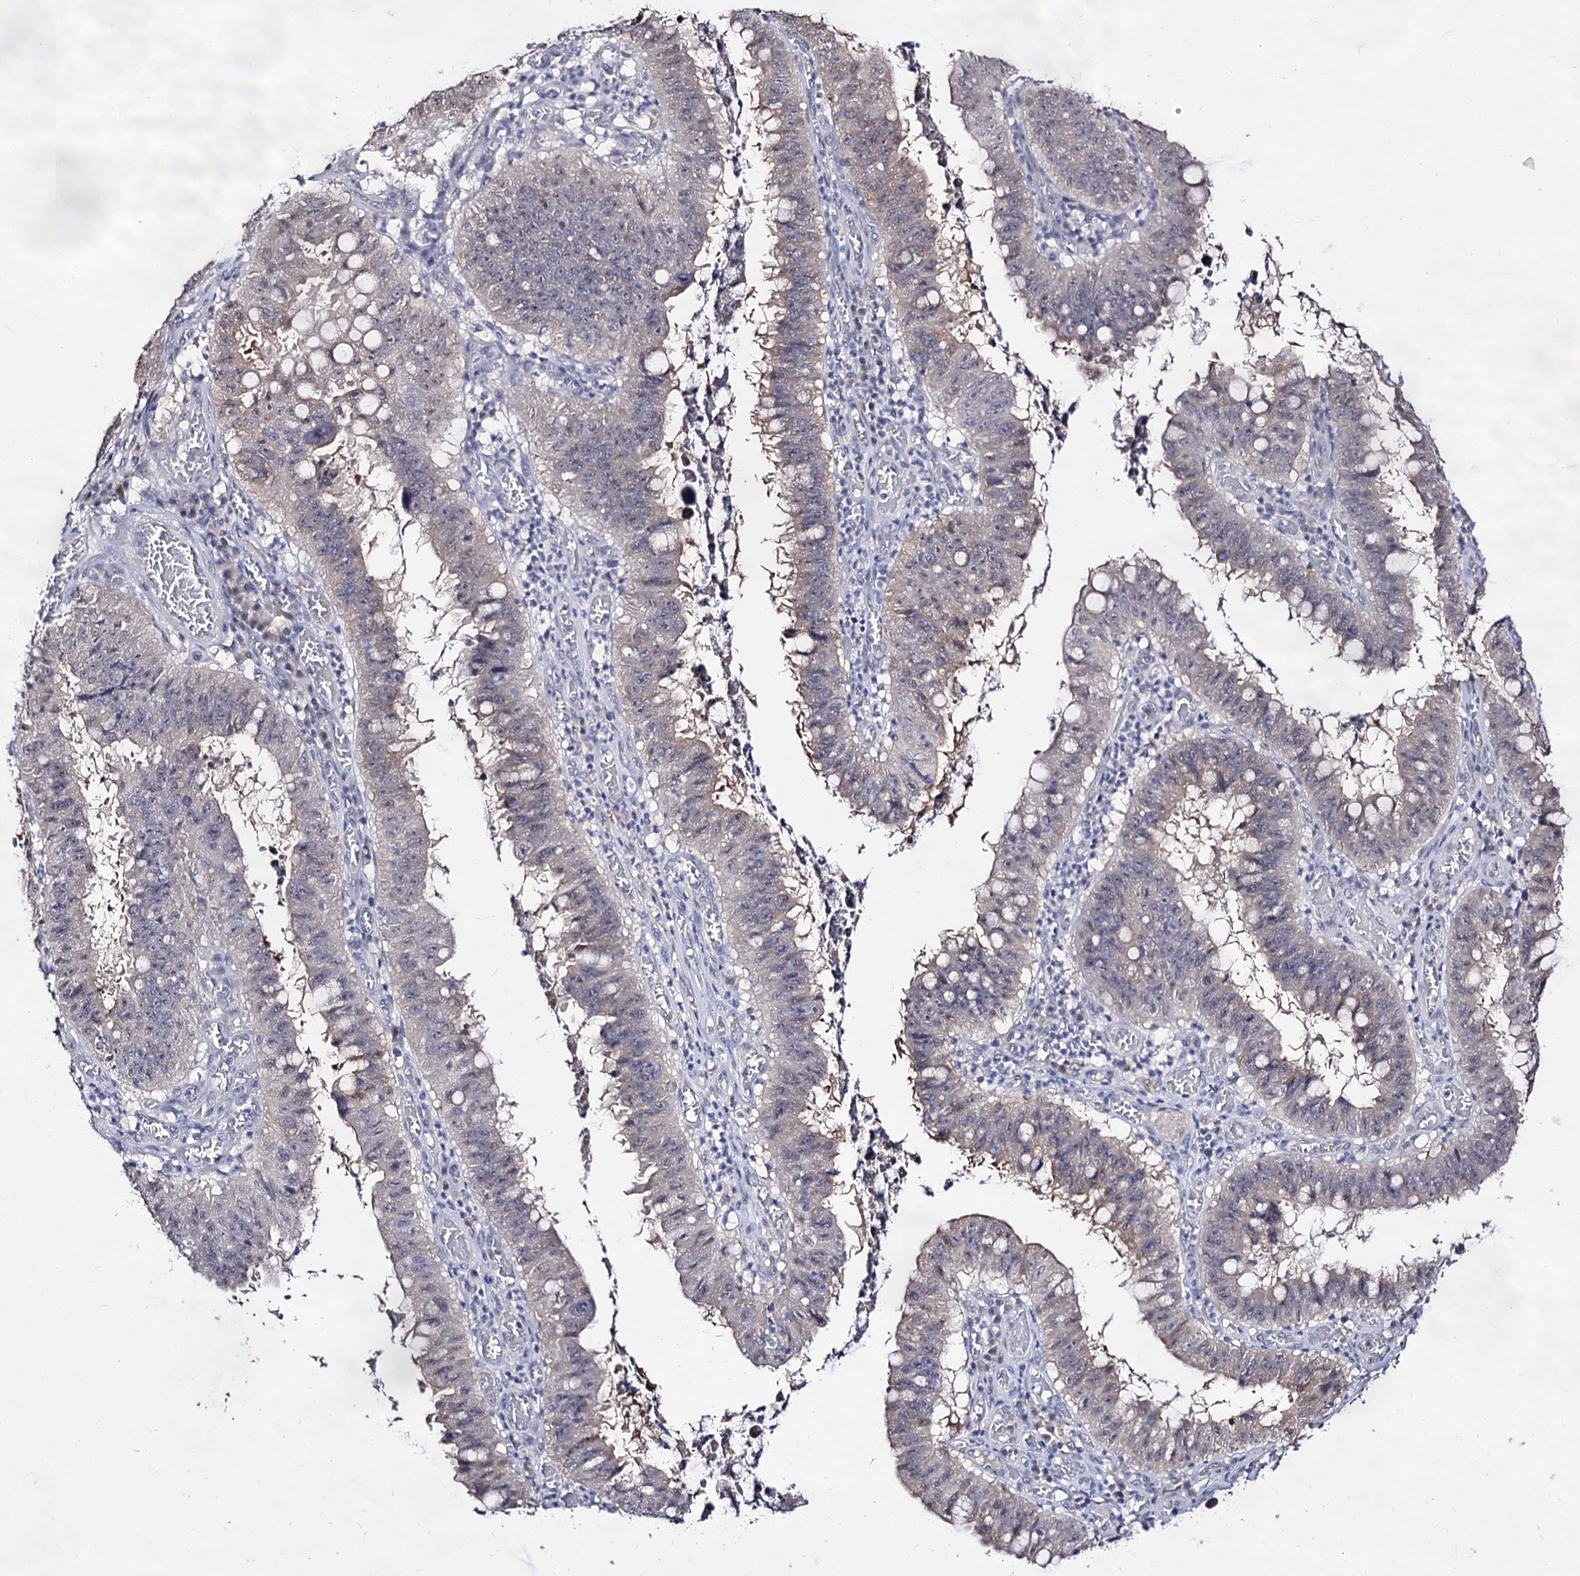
{"staining": {"intensity": "weak", "quantity": "<25%", "location": "cytoplasmic/membranous"}, "tissue": "stomach cancer", "cell_type": "Tumor cells", "image_type": "cancer", "snomed": [{"axis": "morphology", "description": "Adenocarcinoma, NOS"}, {"axis": "topography", "description": "Stomach"}], "caption": "Tumor cells show no significant protein staining in stomach adenocarcinoma.", "gene": "ARFIP2", "patient": {"sex": "male", "age": 59}}